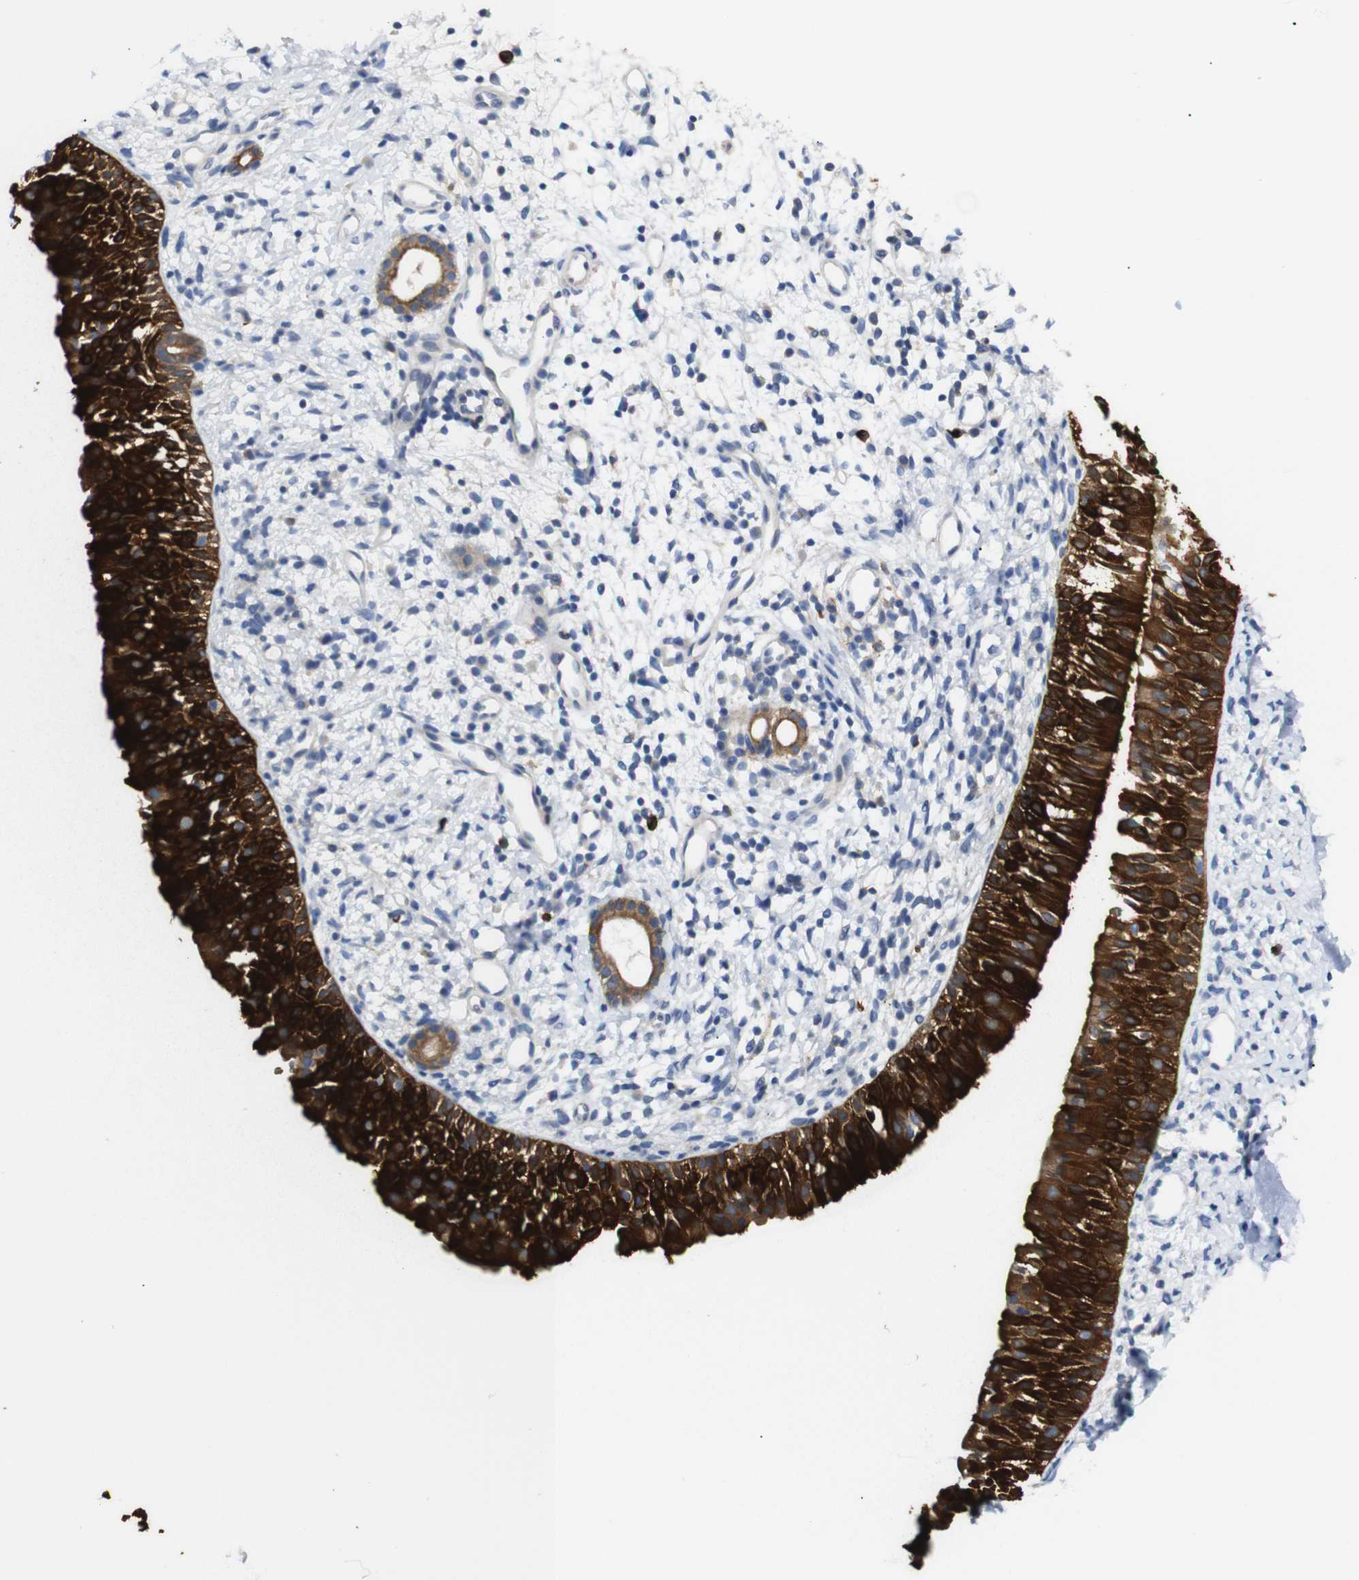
{"staining": {"intensity": "strong", "quantity": ">75%", "location": "cytoplasmic/membranous"}, "tissue": "nasopharynx", "cell_type": "Respiratory epithelial cells", "image_type": "normal", "snomed": [{"axis": "morphology", "description": "Normal tissue, NOS"}, {"axis": "topography", "description": "Nasopharynx"}], "caption": "Protein staining exhibits strong cytoplasmic/membranous staining in approximately >75% of respiratory epithelial cells in normal nasopharynx. The protein of interest is shown in brown color, while the nuclei are stained blue.", "gene": "ALOX15", "patient": {"sex": "male", "age": 22}}